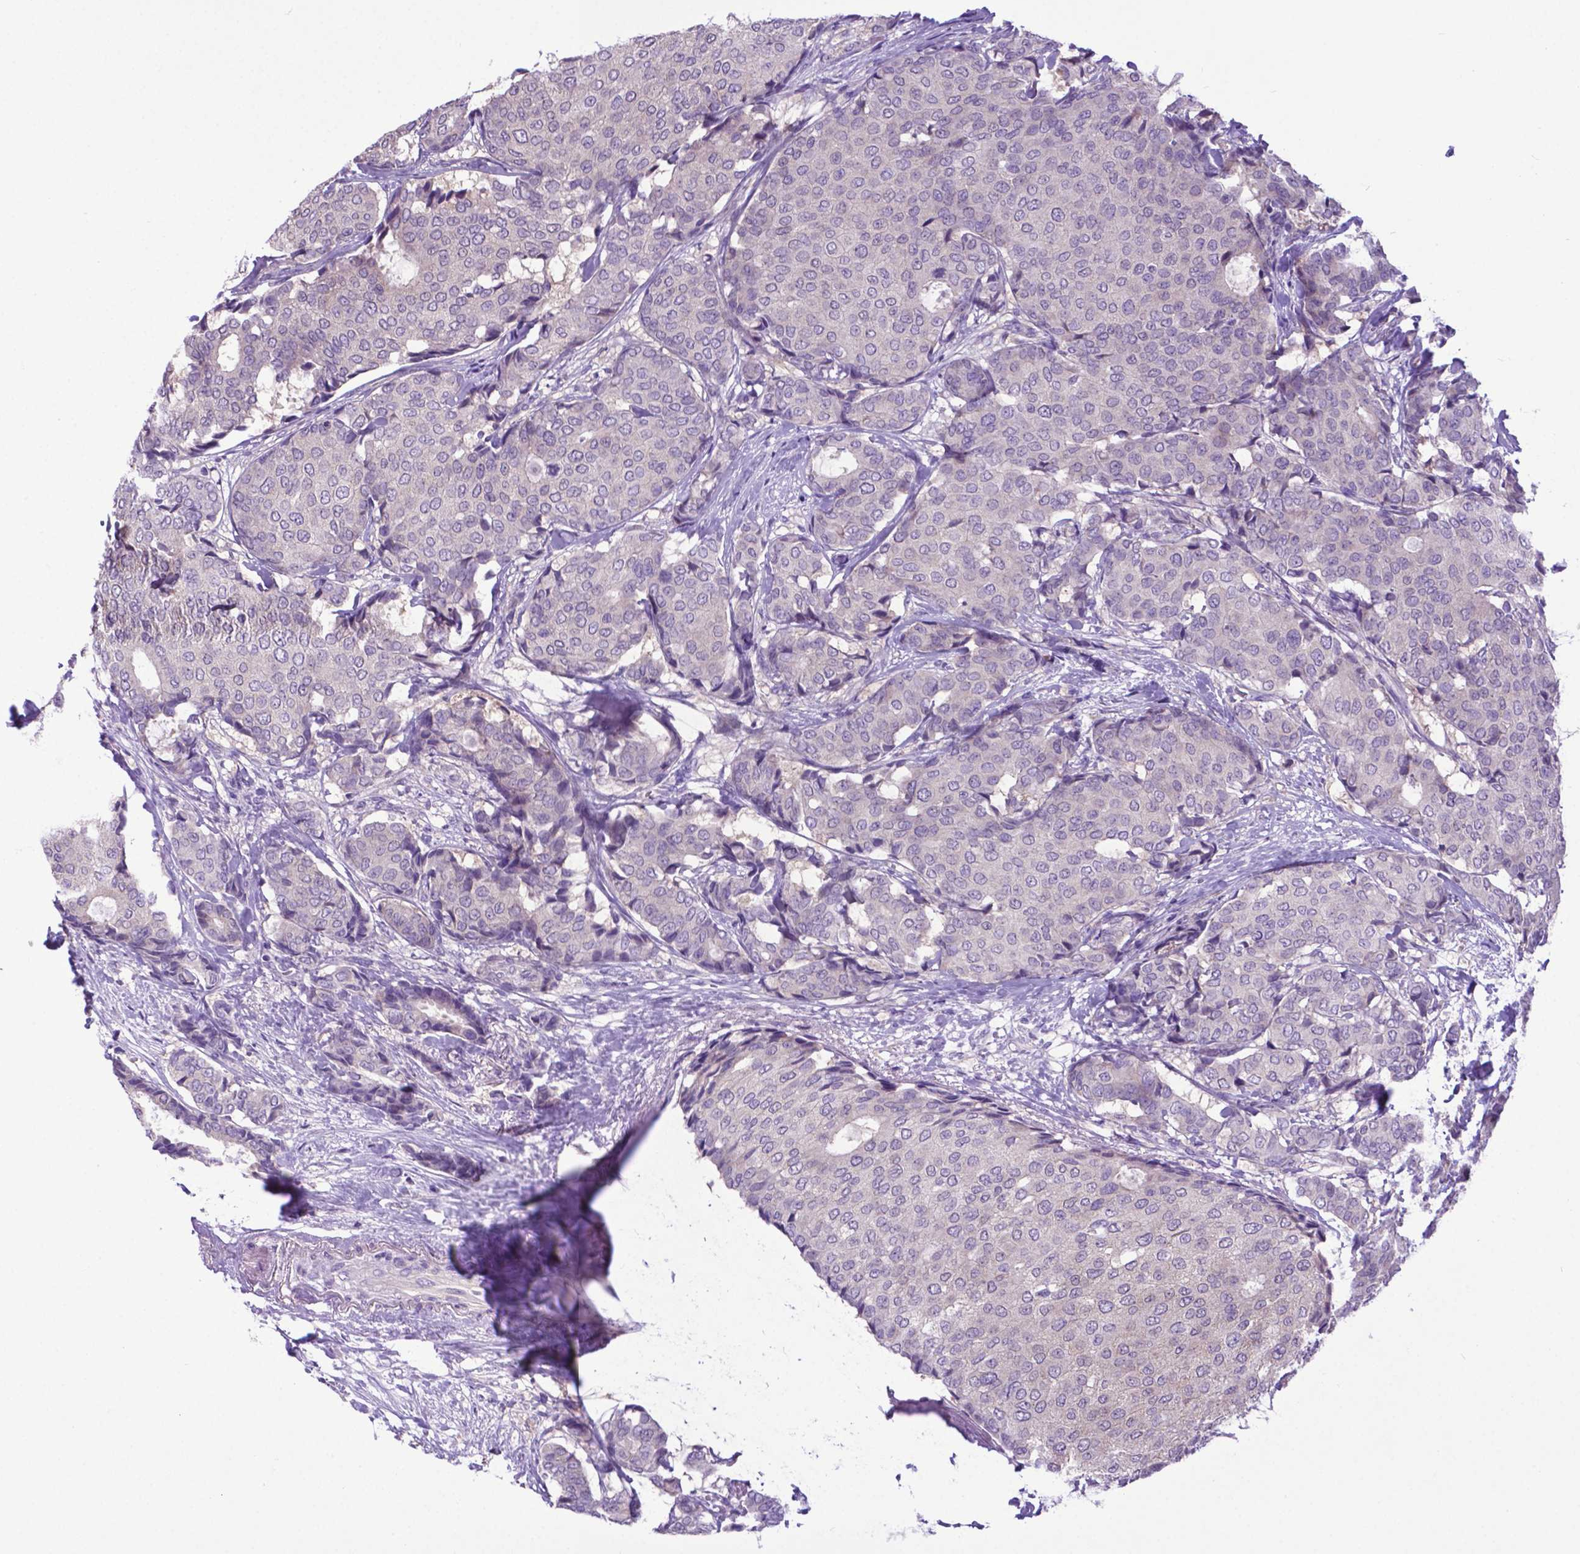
{"staining": {"intensity": "negative", "quantity": "none", "location": "none"}, "tissue": "breast cancer", "cell_type": "Tumor cells", "image_type": "cancer", "snomed": [{"axis": "morphology", "description": "Duct carcinoma"}, {"axis": "topography", "description": "Breast"}], "caption": "Infiltrating ductal carcinoma (breast) was stained to show a protein in brown. There is no significant staining in tumor cells.", "gene": "ADRA2B", "patient": {"sex": "female", "age": 75}}